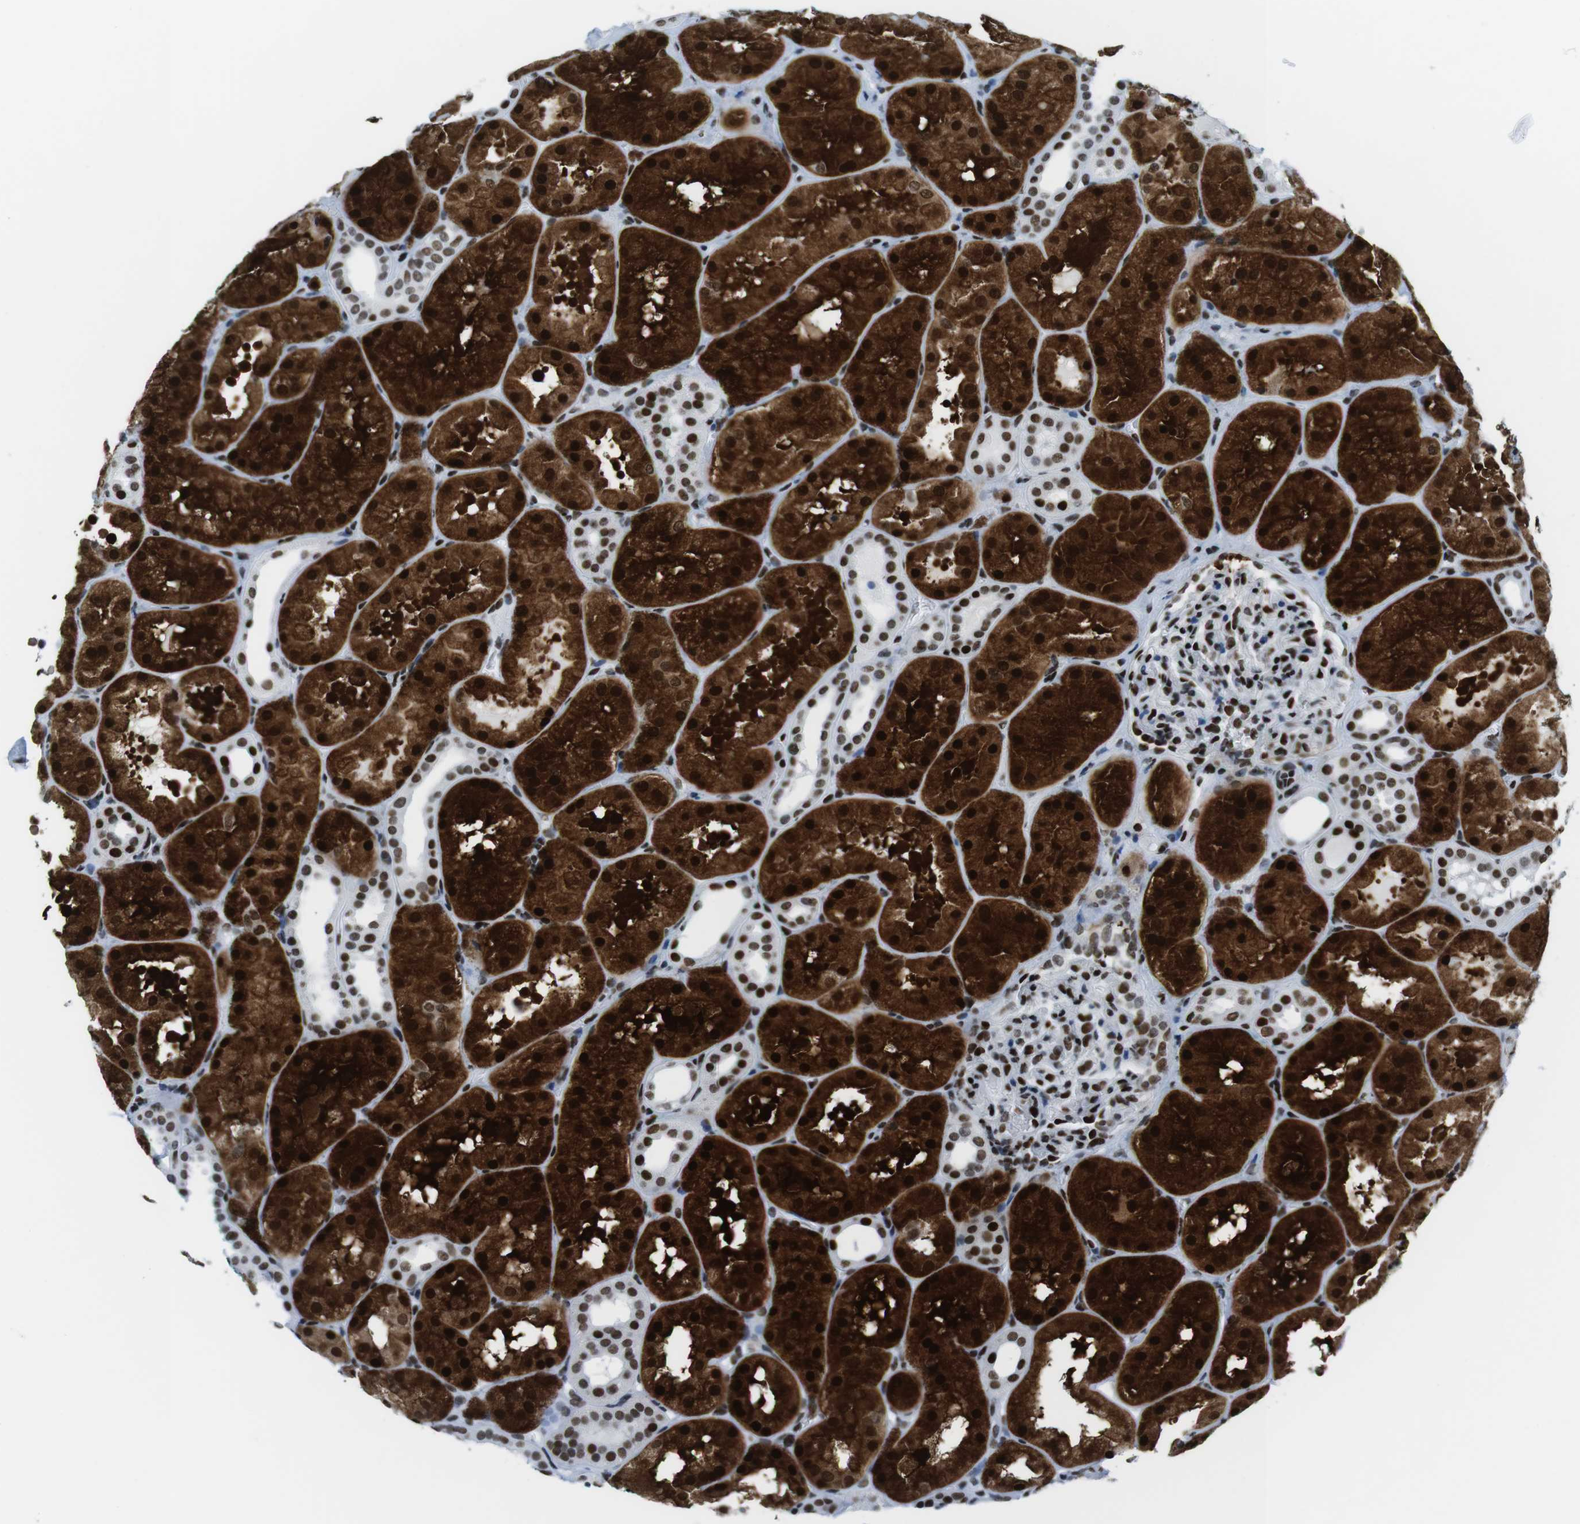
{"staining": {"intensity": "strong", "quantity": ">75%", "location": "nuclear"}, "tissue": "kidney", "cell_type": "Cells in glomeruli", "image_type": "normal", "snomed": [{"axis": "morphology", "description": "Normal tissue, NOS"}, {"axis": "topography", "description": "Kidney"}], "caption": "Human kidney stained for a protein (brown) reveals strong nuclear positive expression in approximately >75% of cells in glomeruli.", "gene": "CITED2", "patient": {"sex": "male", "age": 28}}